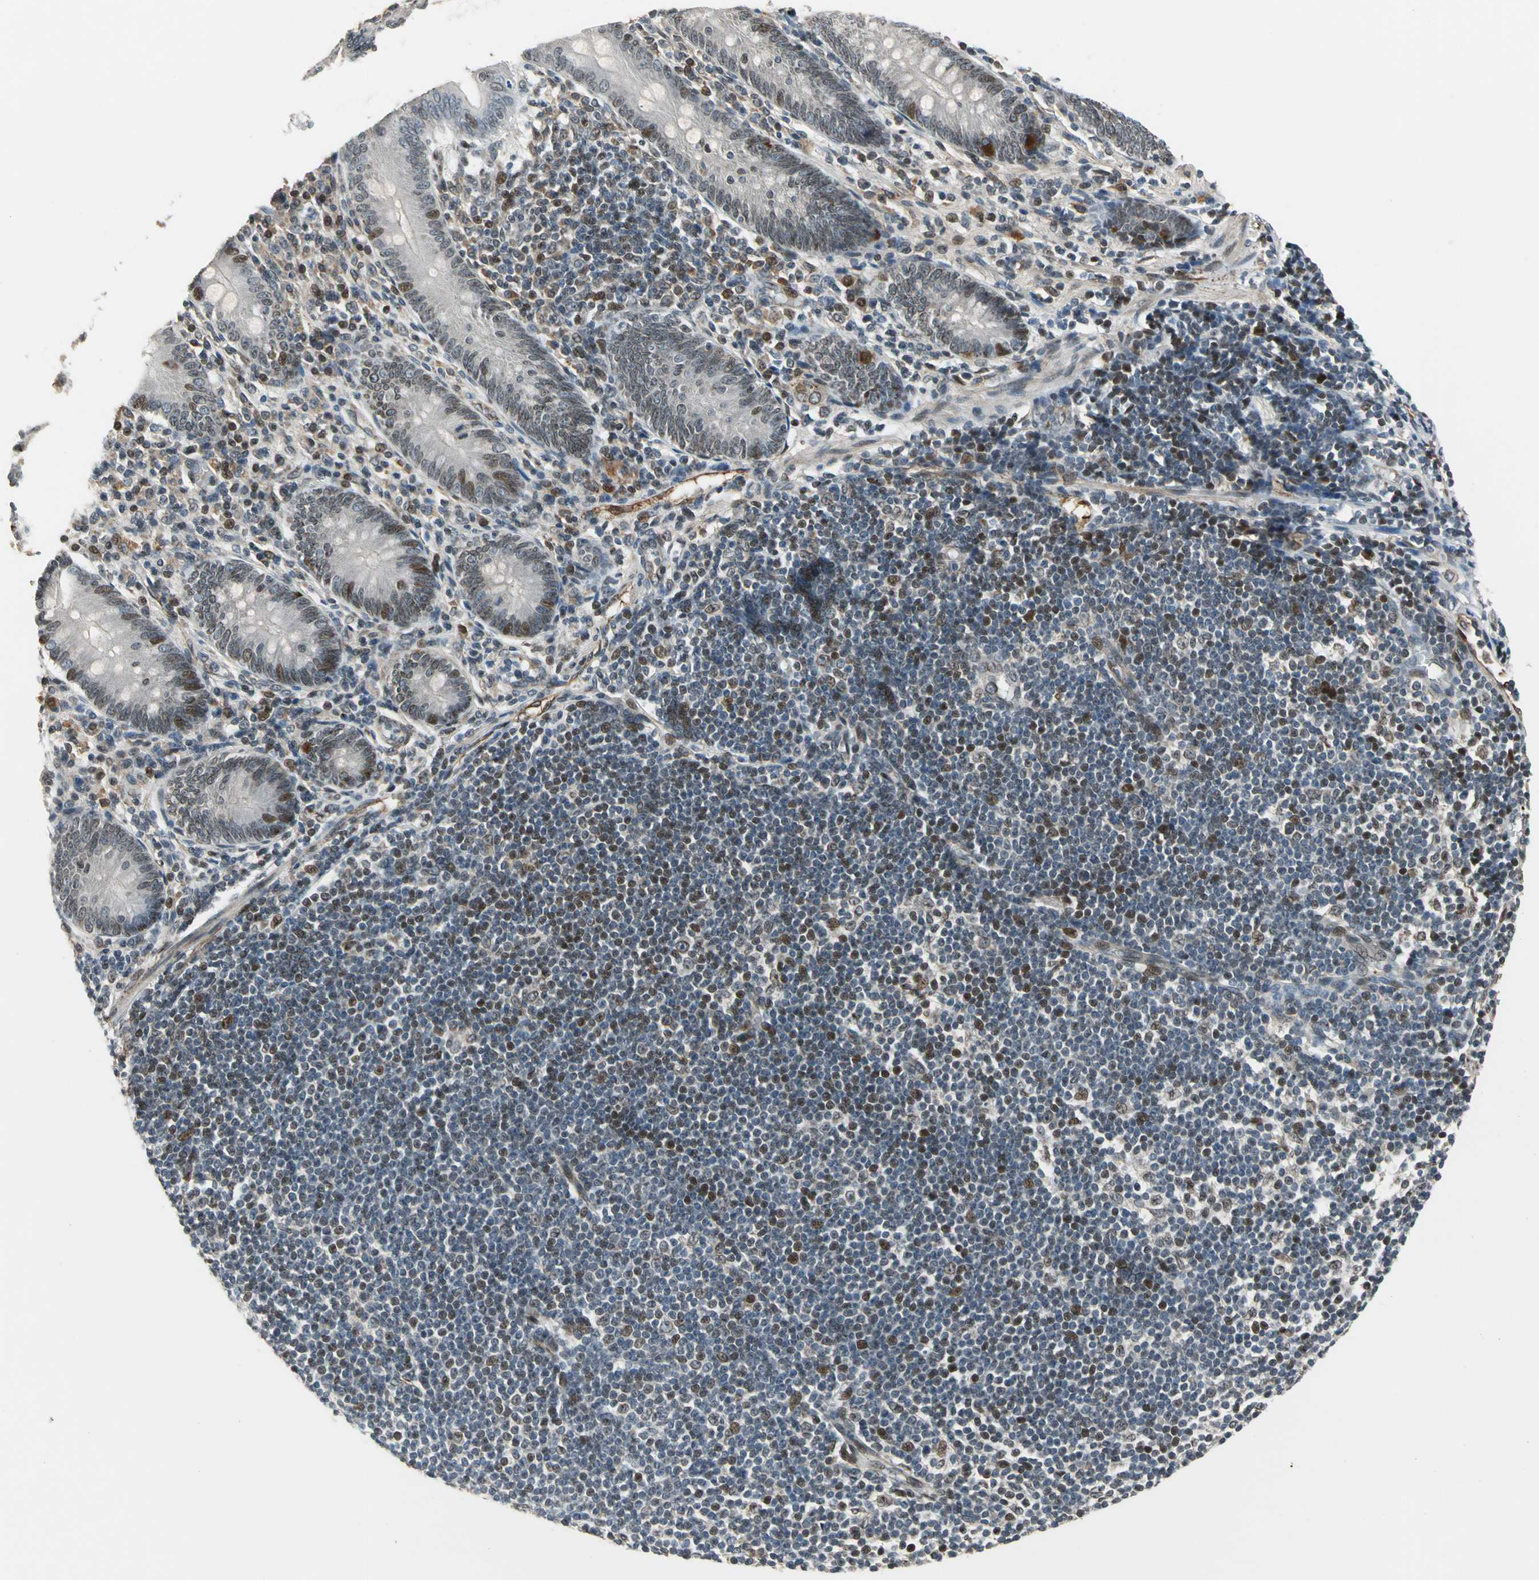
{"staining": {"intensity": "moderate", "quantity": "25%-75%", "location": "nuclear"}, "tissue": "appendix", "cell_type": "Glandular cells", "image_type": "normal", "snomed": [{"axis": "morphology", "description": "Normal tissue, NOS"}, {"axis": "morphology", "description": "Inflammation, NOS"}, {"axis": "topography", "description": "Appendix"}], "caption": "Immunohistochemistry of unremarkable human appendix reveals medium levels of moderate nuclear staining in approximately 25%-75% of glandular cells.", "gene": "BRIP1", "patient": {"sex": "male", "age": 46}}